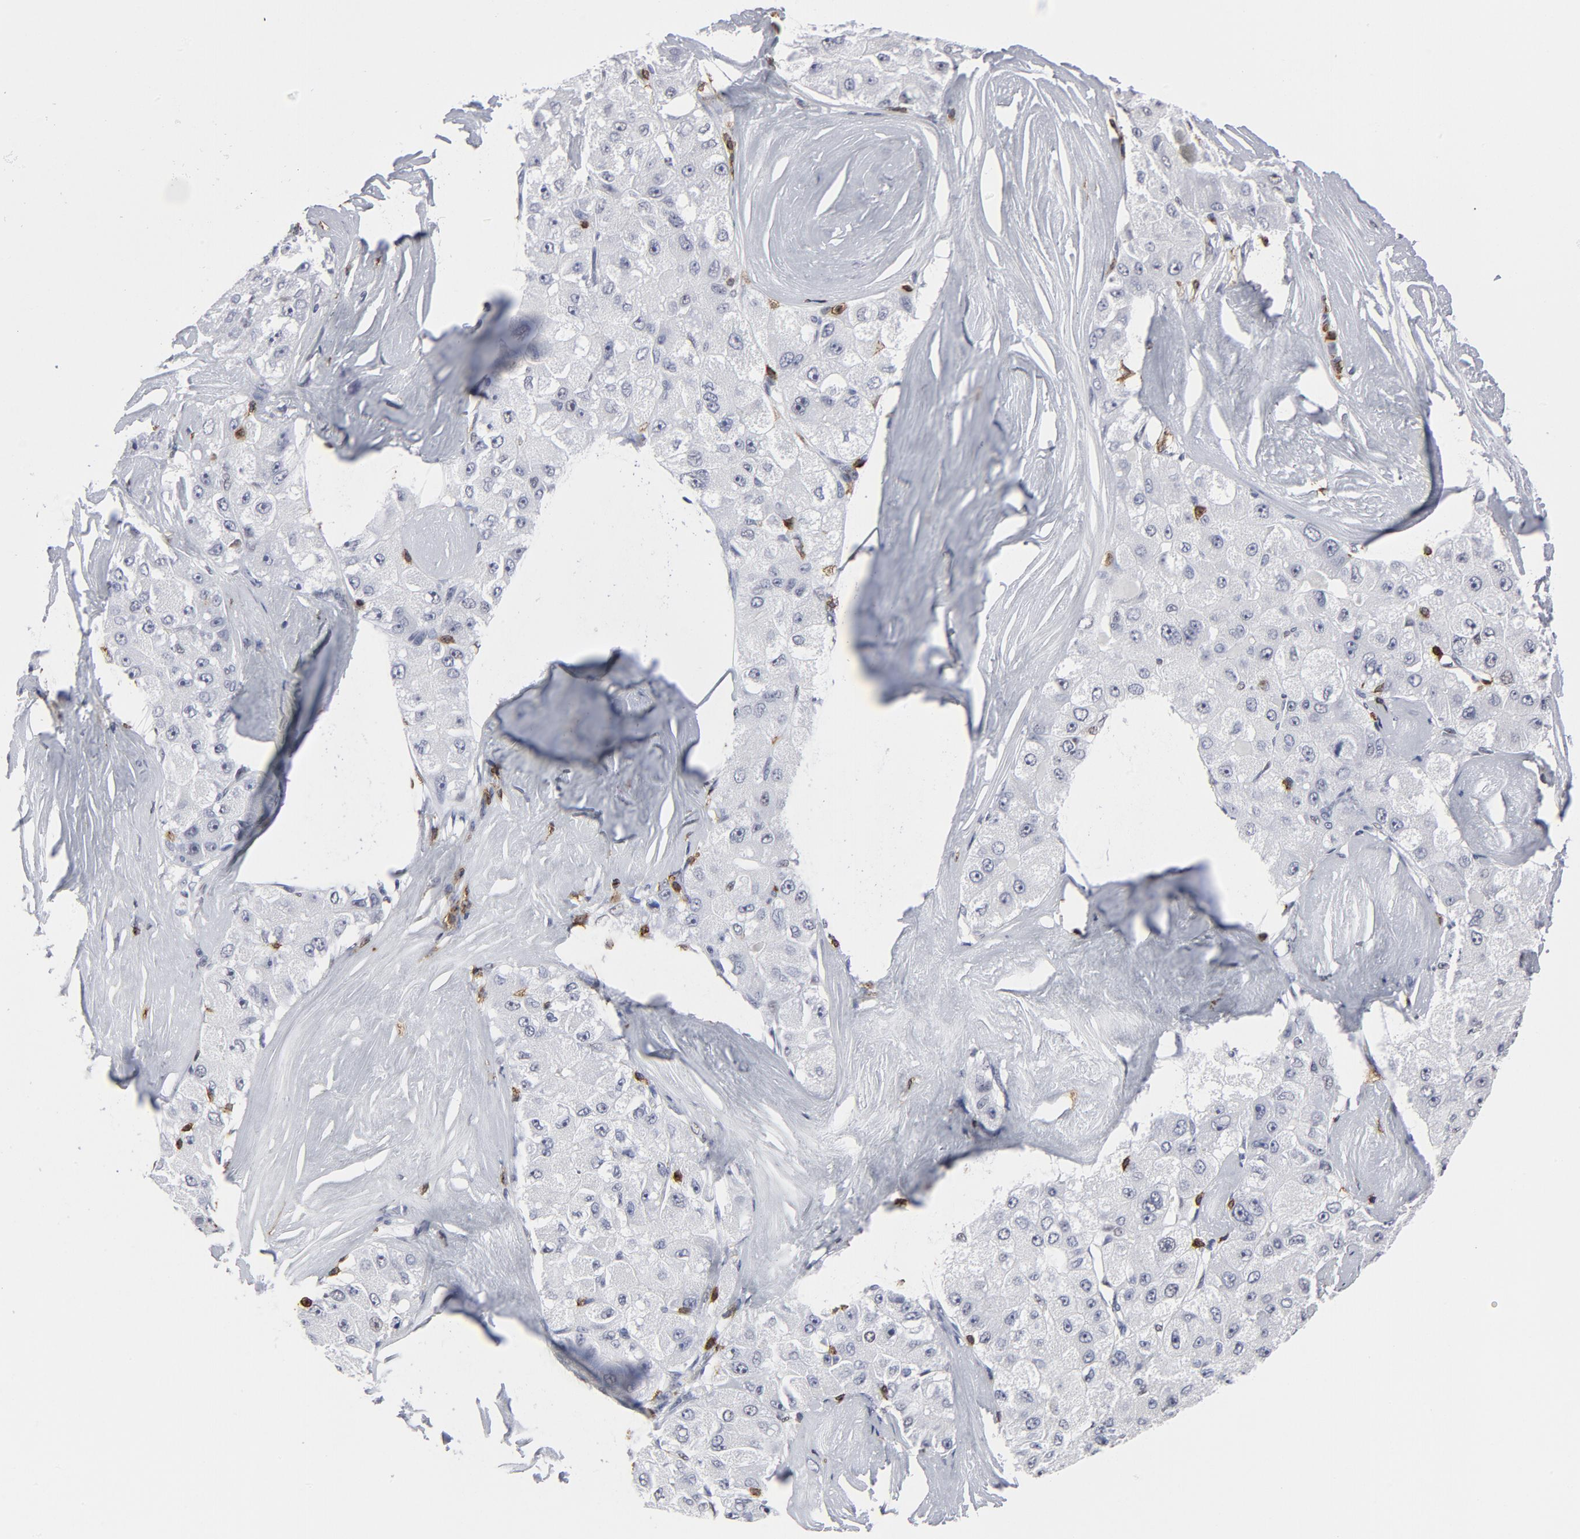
{"staining": {"intensity": "negative", "quantity": "none", "location": "none"}, "tissue": "liver cancer", "cell_type": "Tumor cells", "image_type": "cancer", "snomed": [{"axis": "morphology", "description": "Carcinoma, Hepatocellular, NOS"}, {"axis": "topography", "description": "Liver"}], "caption": "Tumor cells show no significant positivity in liver cancer. The staining is performed using DAB brown chromogen with nuclei counter-stained in using hematoxylin.", "gene": "CD2", "patient": {"sex": "male", "age": 80}}